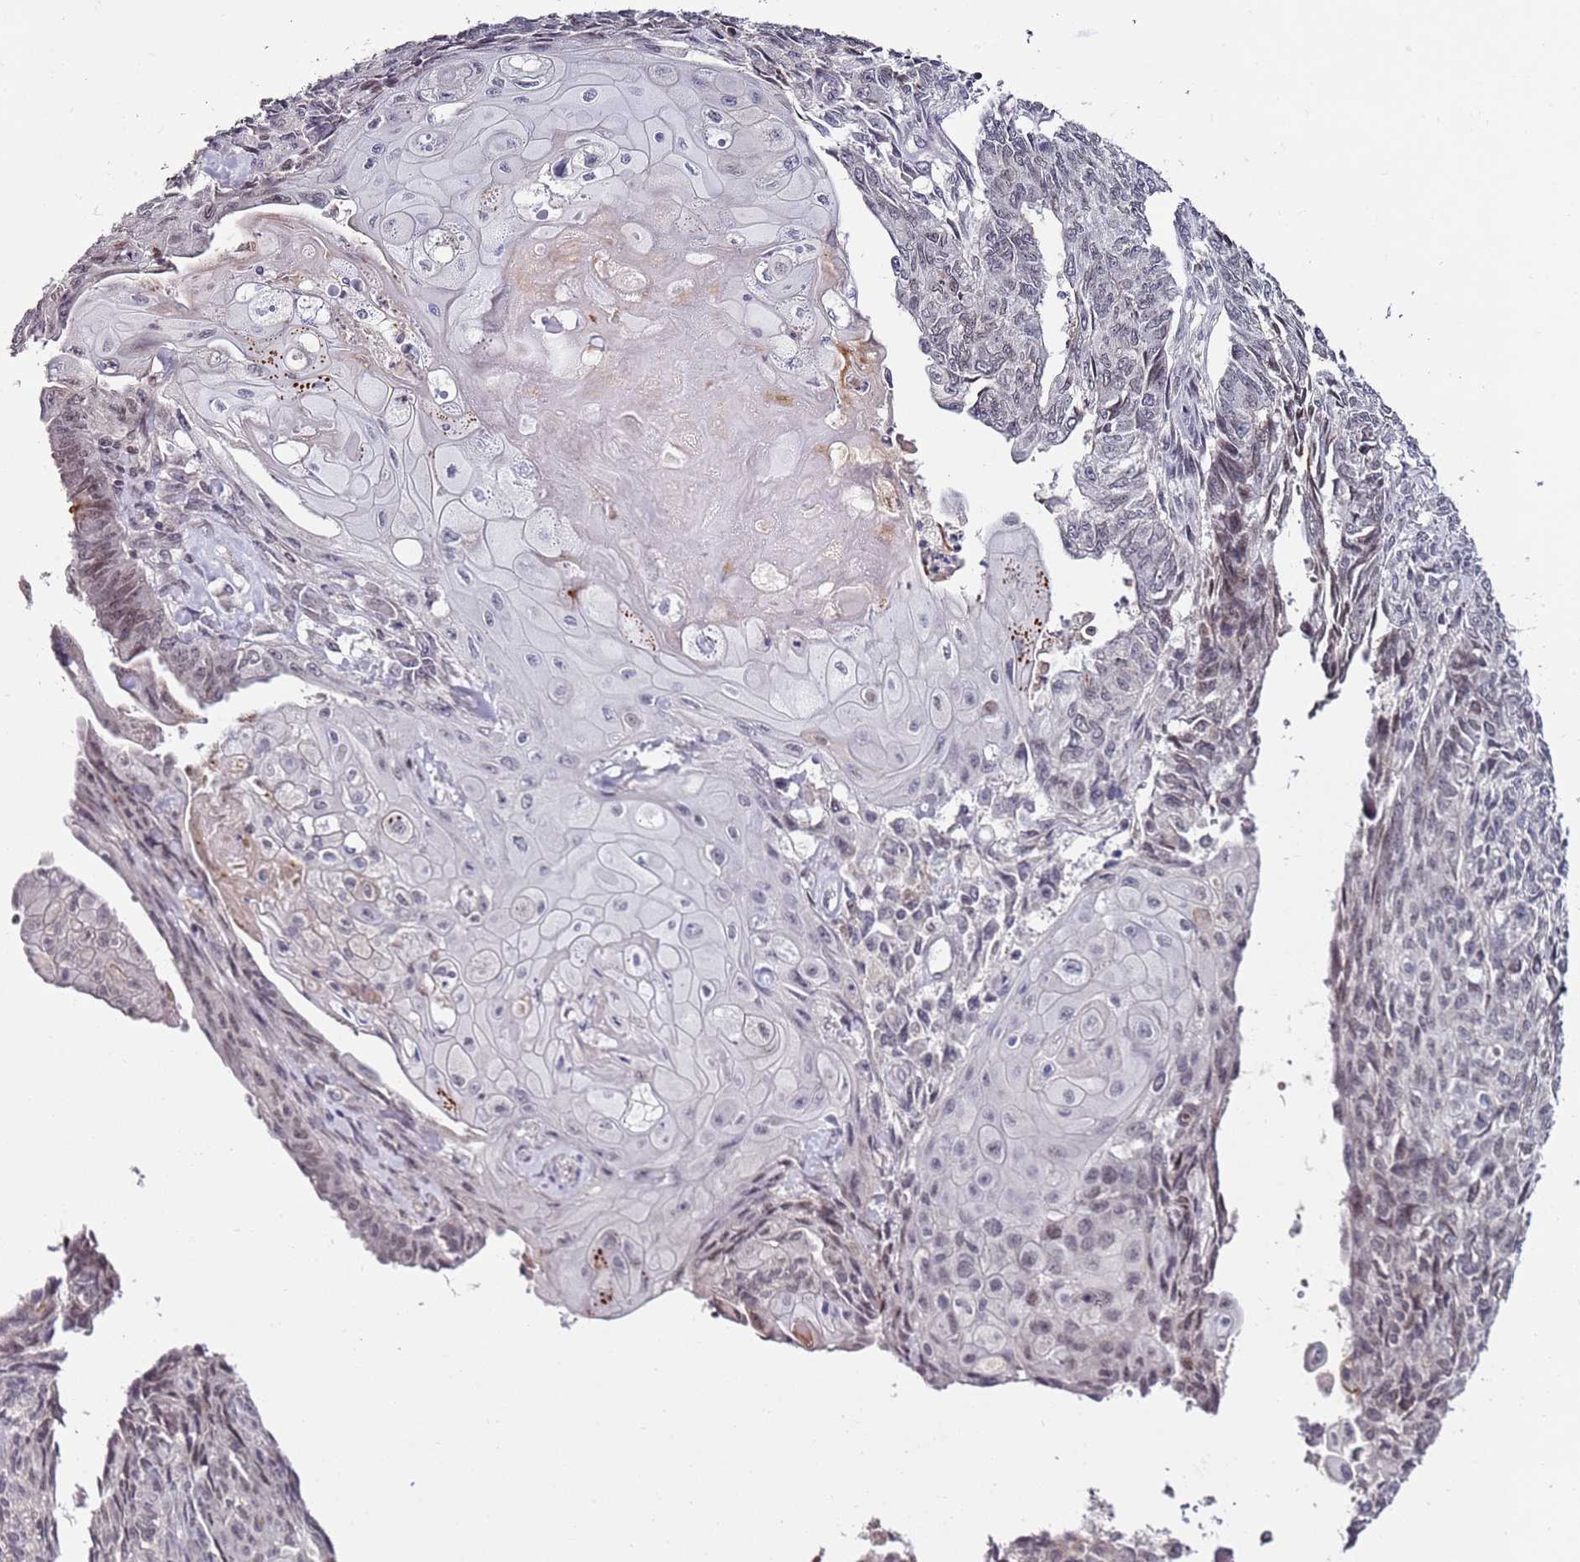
{"staining": {"intensity": "weak", "quantity": "<25%", "location": "nuclear"}, "tissue": "endometrial cancer", "cell_type": "Tumor cells", "image_type": "cancer", "snomed": [{"axis": "morphology", "description": "Adenocarcinoma, NOS"}, {"axis": "topography", "description": "Endometrium"}], "caption": "Adenocarcinoma (endometrial) stained for a protein using immunohistochemistry (IHC) shows no staining tumor cells.", "gene": "DUSP28", "patient": {"sex": "female", "age": 32}}